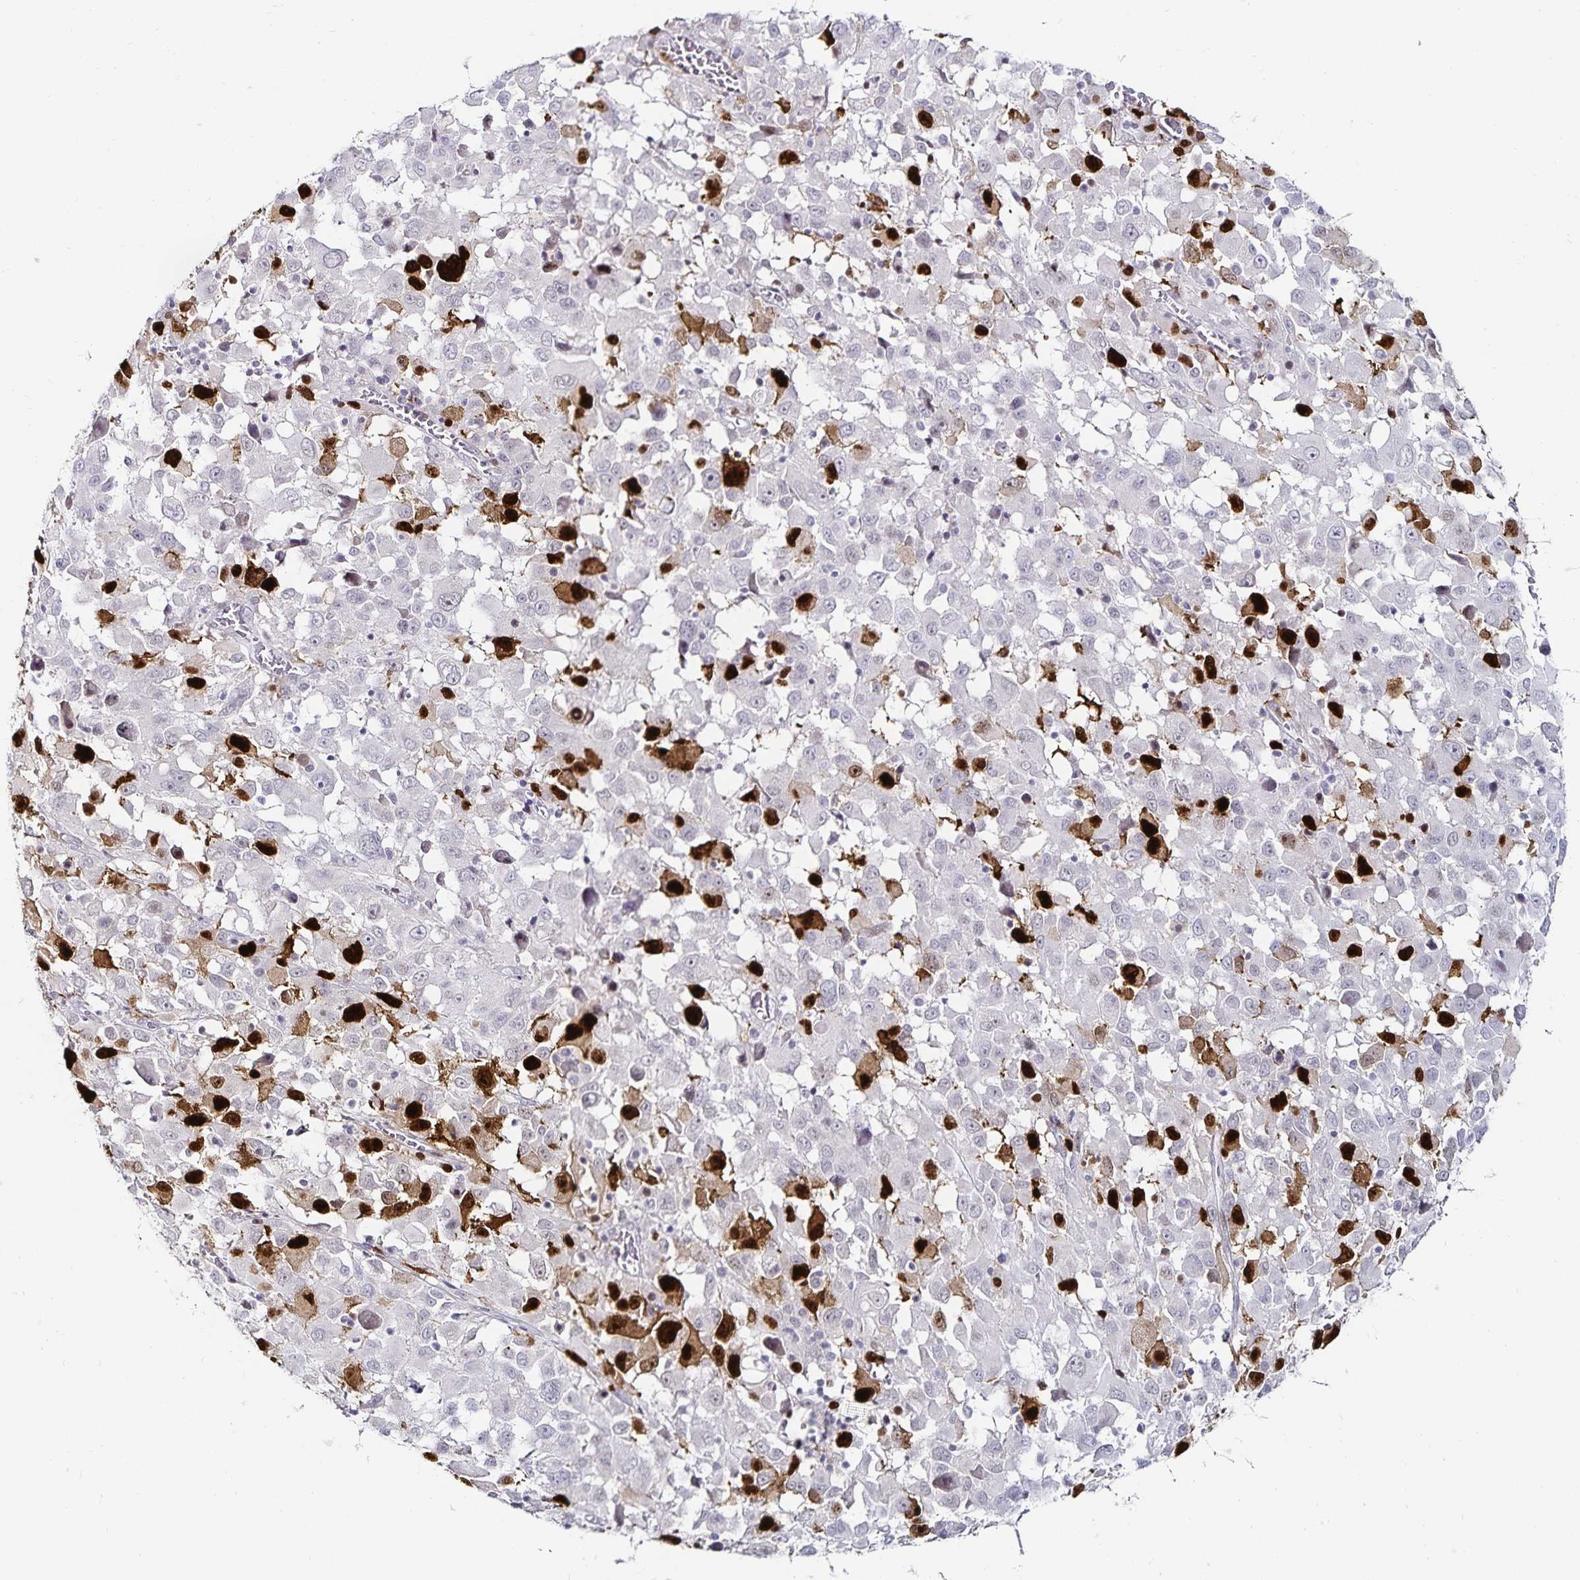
{"staining": {"intensity": "strong", "quantity": "<25%", "location": "nuclear"}, "tissue": "melanoma", "cell_type": "Tumor cells", "image_type": "cancer", "snomed": [{"axis": "morphology", "description": "Malignant melanoma, Metastatic site"}, {"axis": "topography", "description": "Soft tissue"}], "caption": "Malignant melanoma (metastatic site) stained for a protein (brown) displays strong nuclear positive positivity in about <25% of tumor cells.", "gene": "ANLN", "patient": {"sex": "male", "age": 50}}